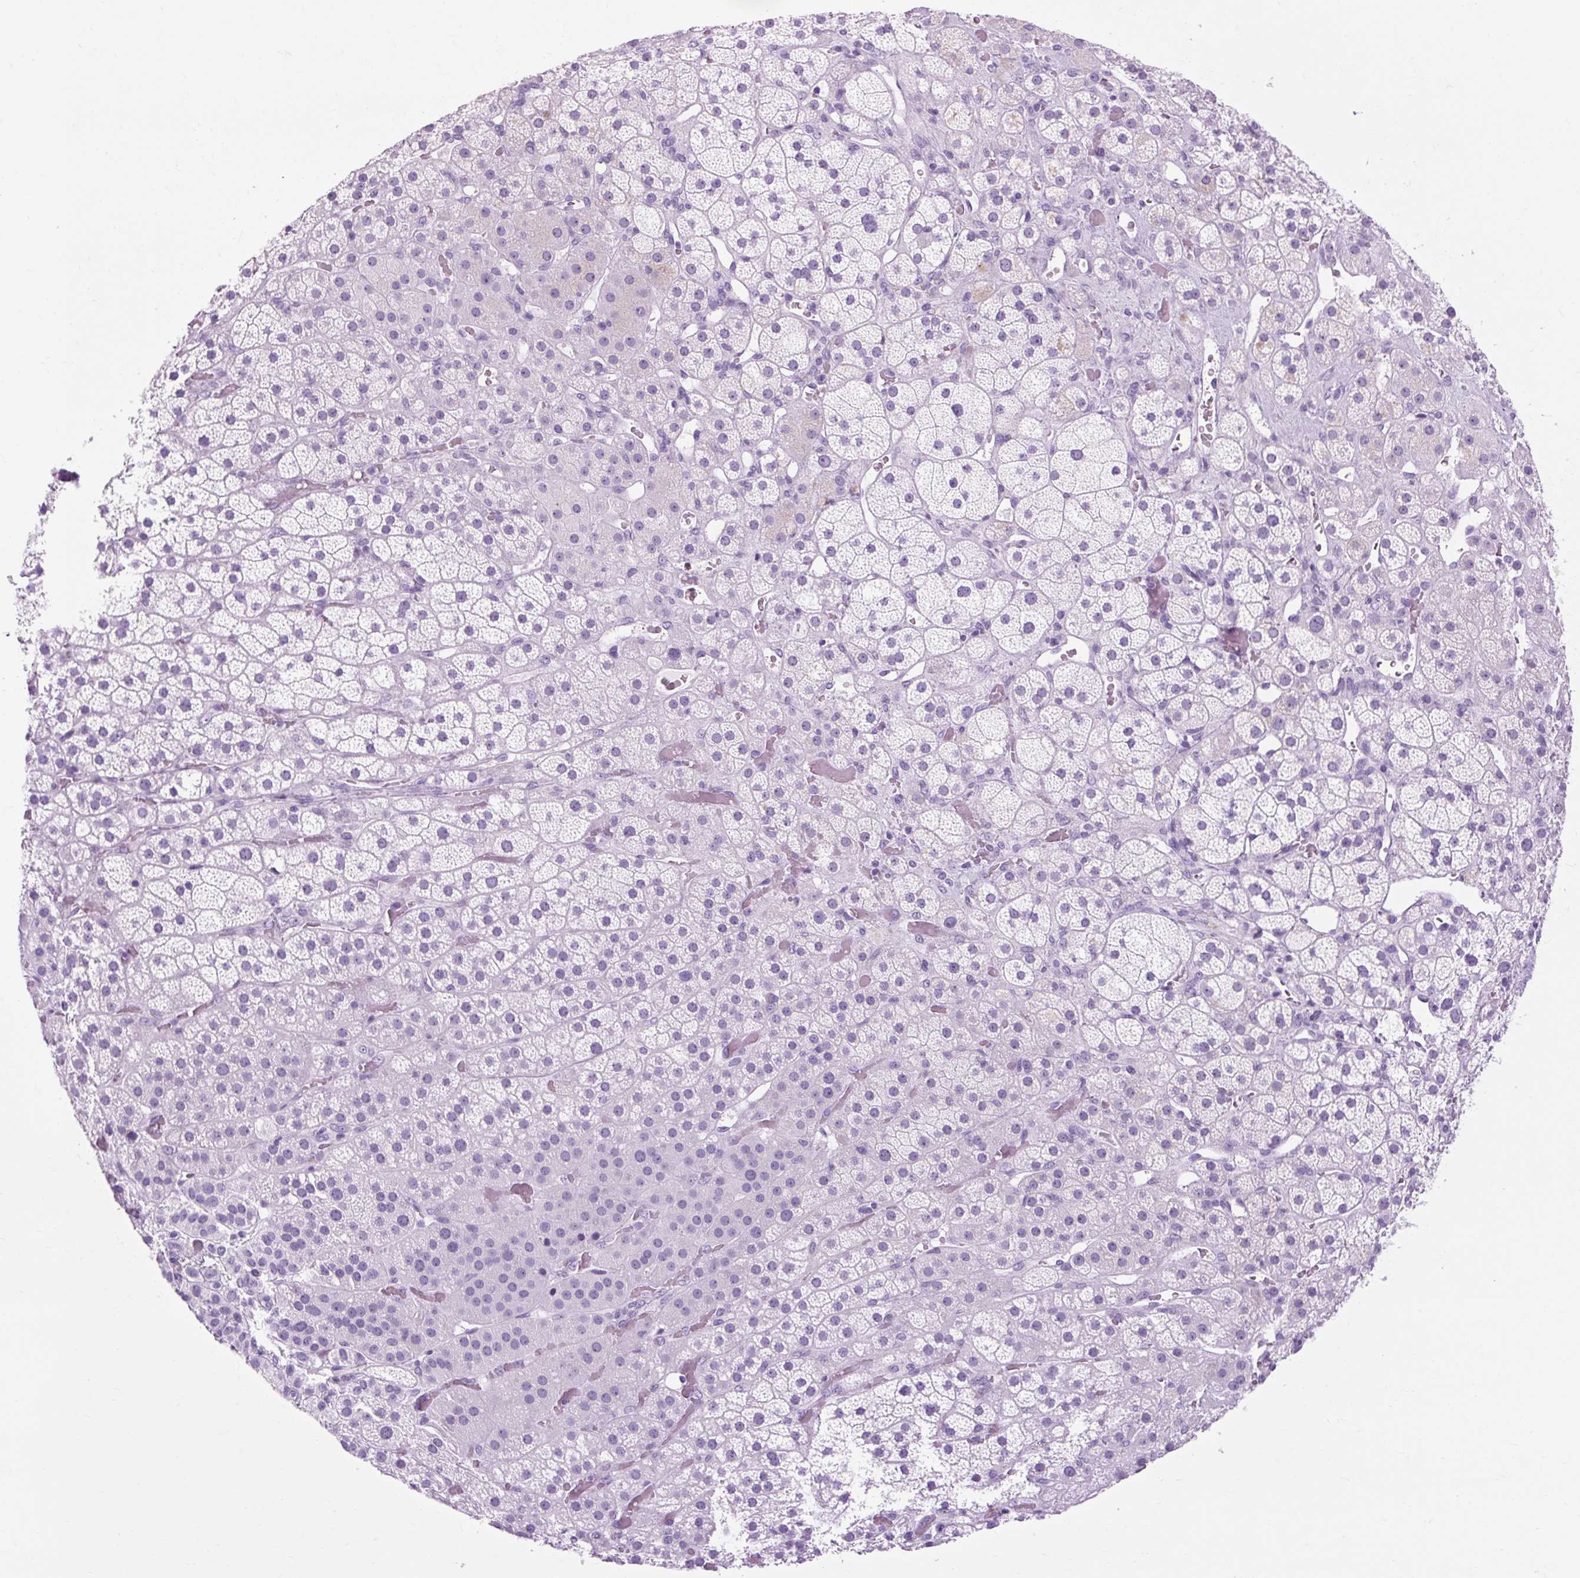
{"staining": {"intensity": "negative", "quantity": "none", "location": "none"}, "tissue": "adrenal gland", "cell_type": "Glandular cells", "image_type": "normal", "snomed": [{"axis": "morphology", "description": "Normal tissue, NOS"}, {"axis": "topography", "description": "Adrenal gland"}], "caption": "A high-resolution micrograph shows immunohistochemistry (IHC) staining of benign adrenal gland, which shows no significant expression in glandular cells. (DAB immunohistochemistry (IHC), high magnification).", "gene": "OOEP", "patient": {"sex": "male", "age": 57}}